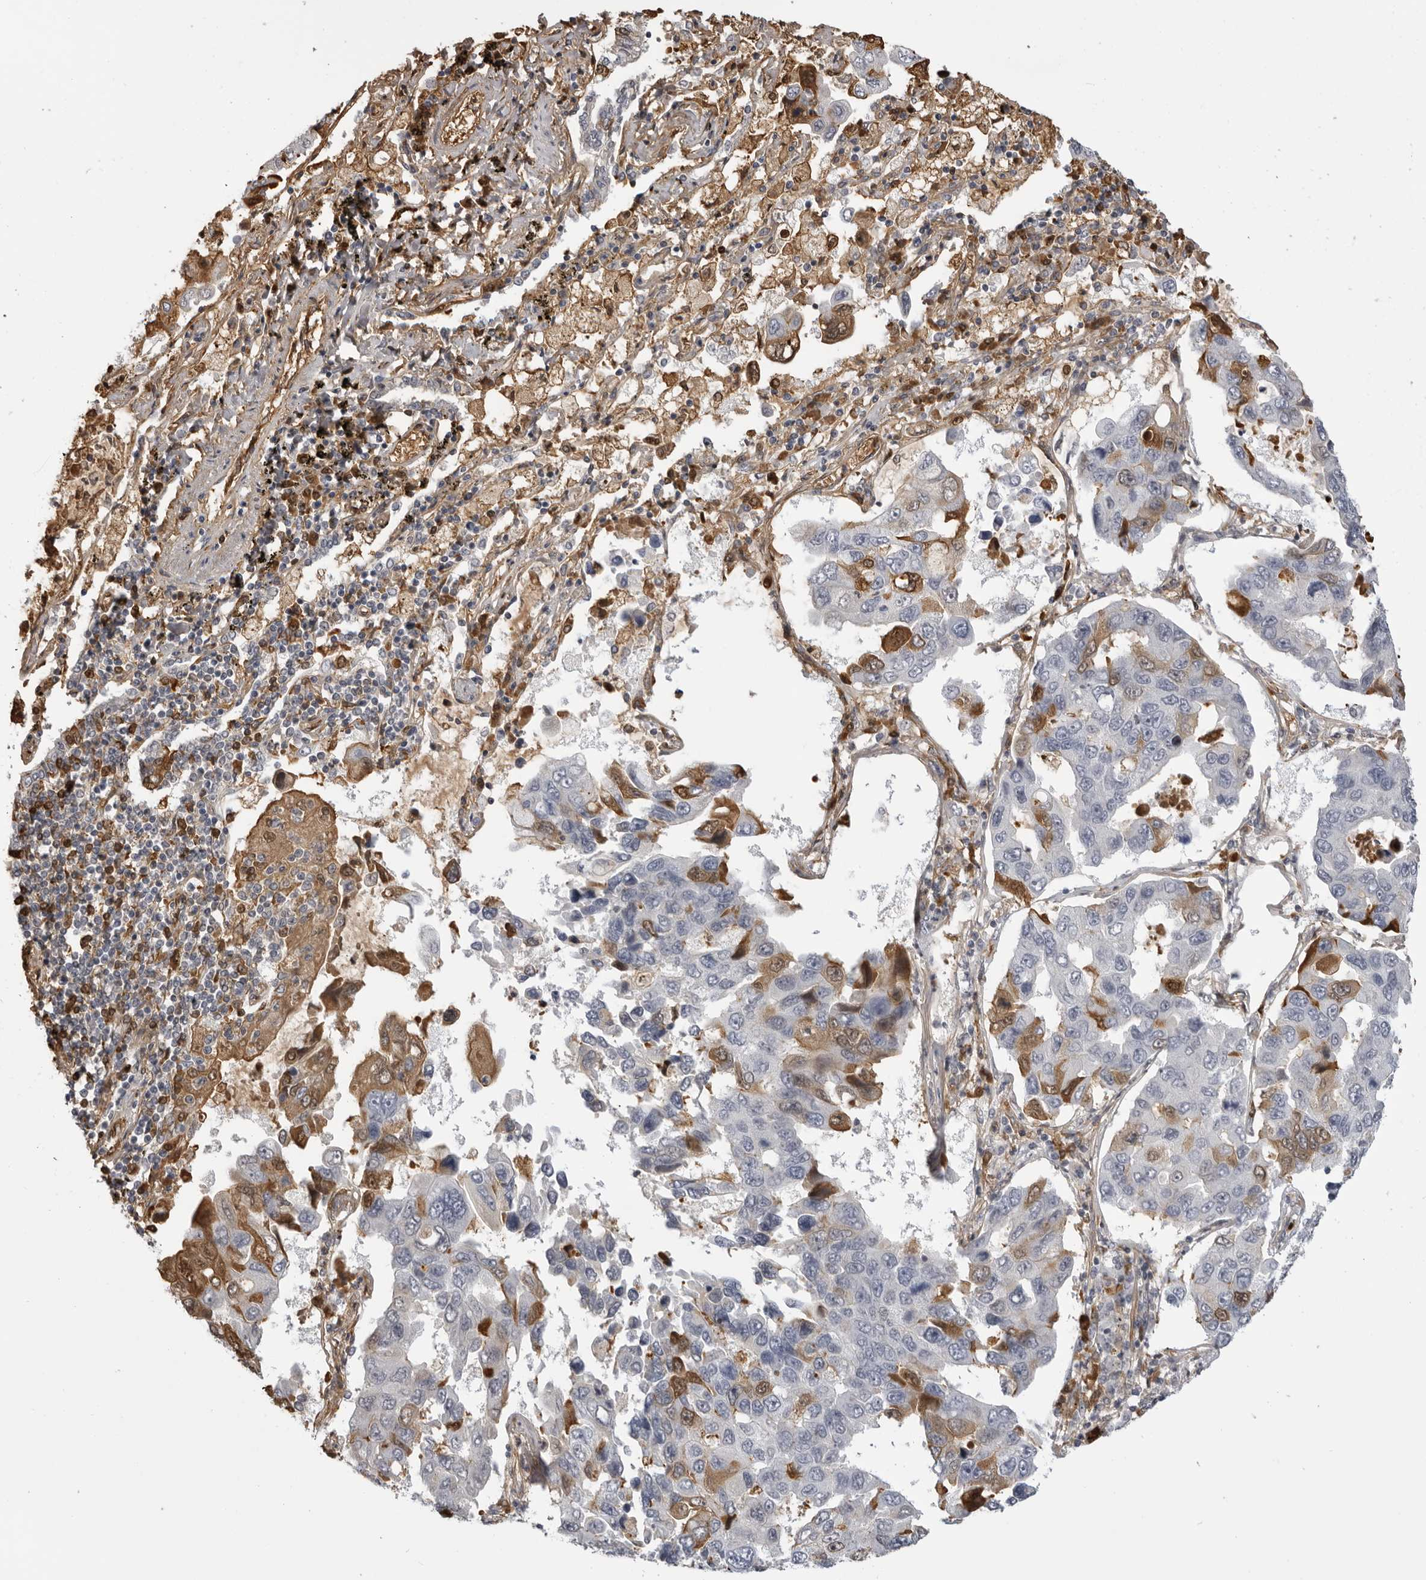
{"staining": {"intensity": "moderate", "quantity": "25%-75%", "location": "cytoplasmic/membranous,nuclear"}, "tissue": "lung cancer", "cell_type": "Tumor cells", "image_type": "cancer", "snomed": [{"axis": "morphology", "description": "Adenocarcinoma, NOS"}, {"axis": "topography", "description": "Lung"}], "caption": "IHC of human lung adenocarcinoma exhibits medium levels of moderate cytoplasmic/membranous and nuclear positivity in about 25%-75% of tumor cells.", "gene": "PLEKHF2", "patient": {"sex": "male", "age": 64}}